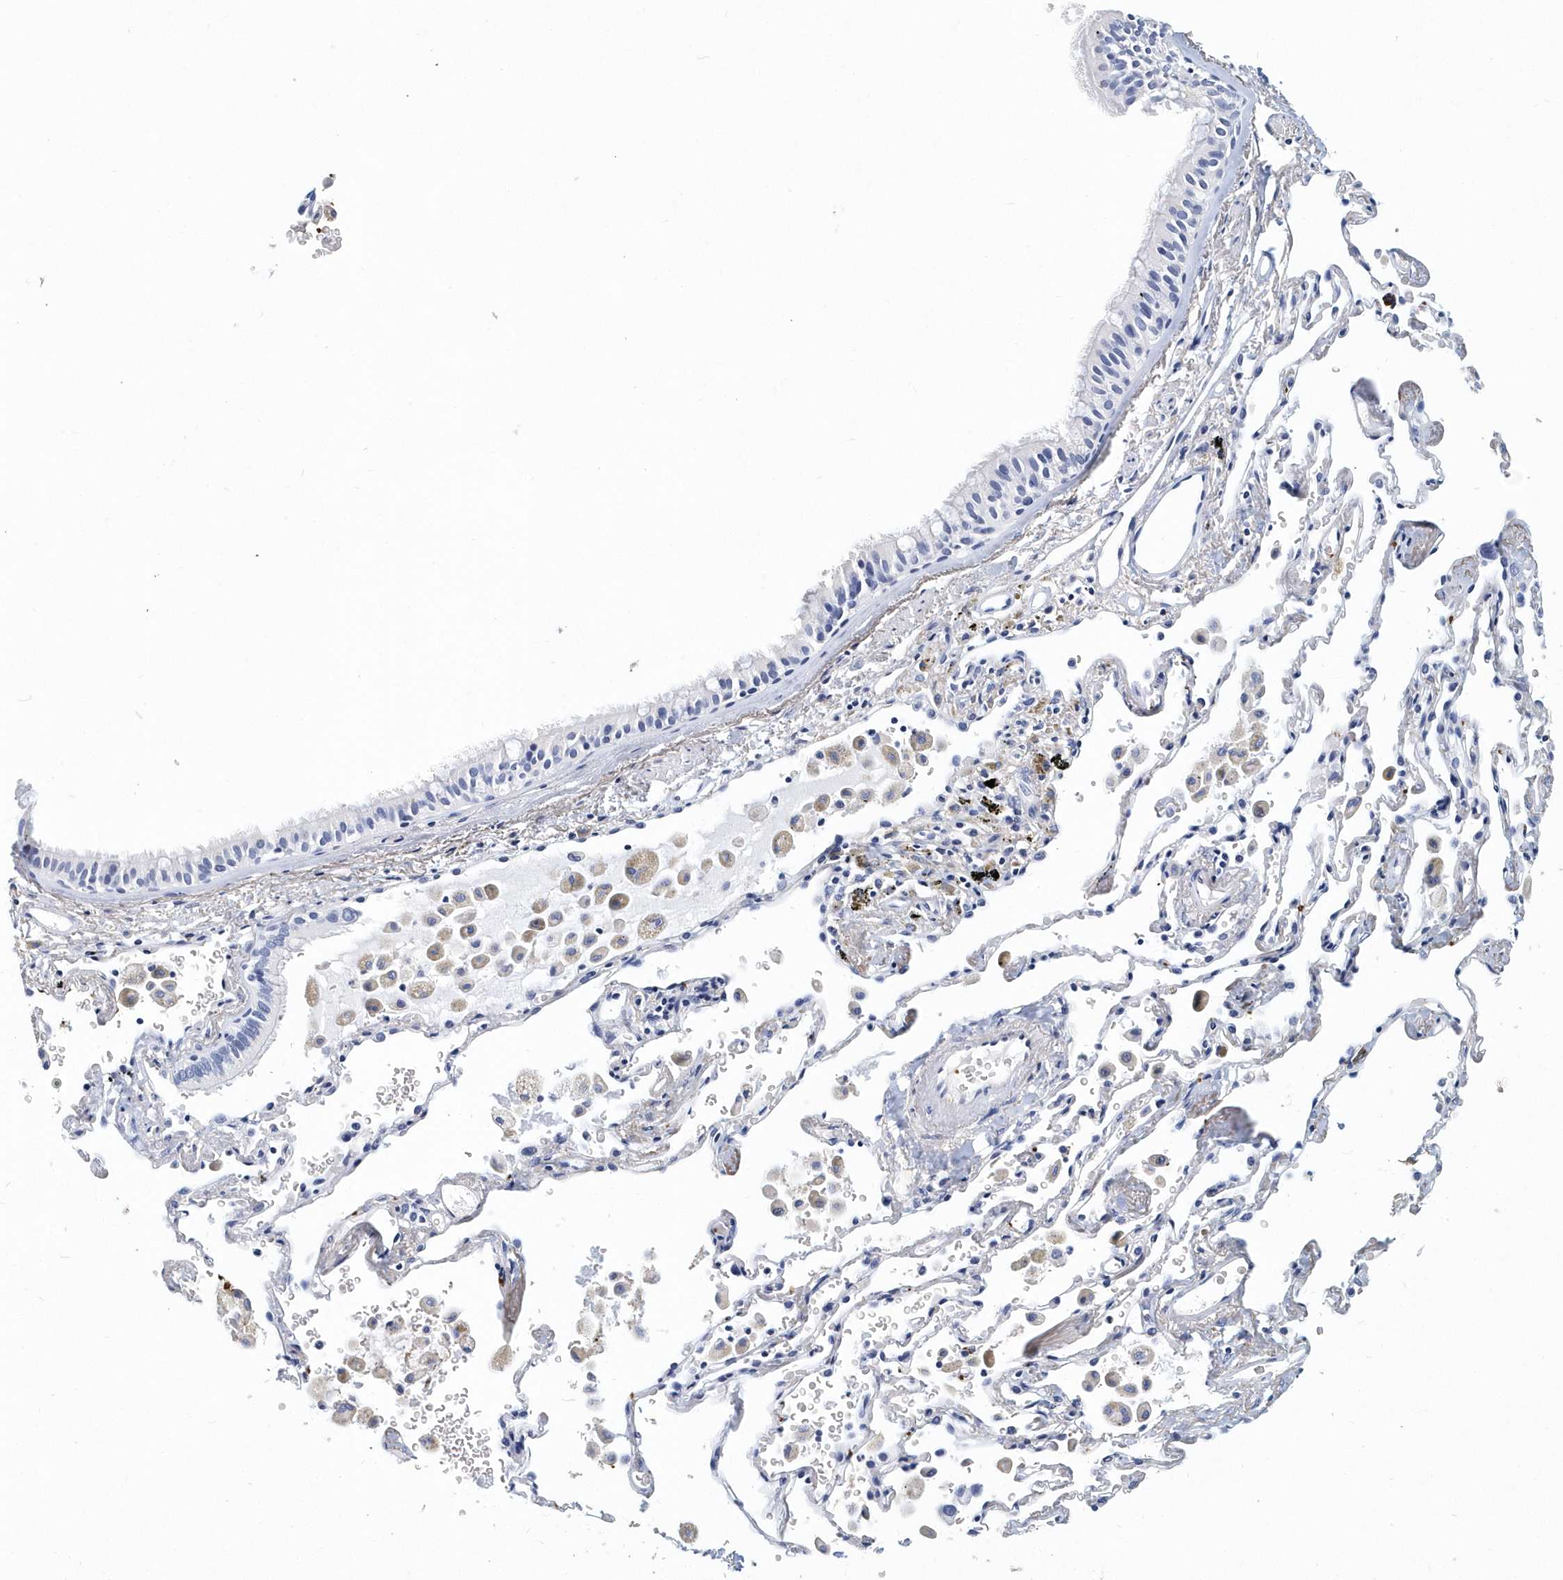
{"staining": {"intensity": "negative", "quantity": "none", "location": "none"}, "tissue": "bronchus", "cell_type": "Respiratory epithelial cells", "image_type": "normal", "snomed": [{"axis": "morphology", "description": "Normal tissue, NOS"}, {"axis": "morphology", "description": "Adenocarcinoma, NOS"}, {"axis": "topography", "description": "Bronchus"}, {"axis": "topography", "description": "Lung"}], "caption": "A histopathology image of bronchus stained for a protein reveals no brown staining in respiratory epithelial cells. The staining is performed using DAB (3,3'-diaminobenzidine) brown chromogen with nuclei counter-stained in using hematoxylin.", "gene": "ITGA2B", "patient": {"sex": "male", "age": 54}}